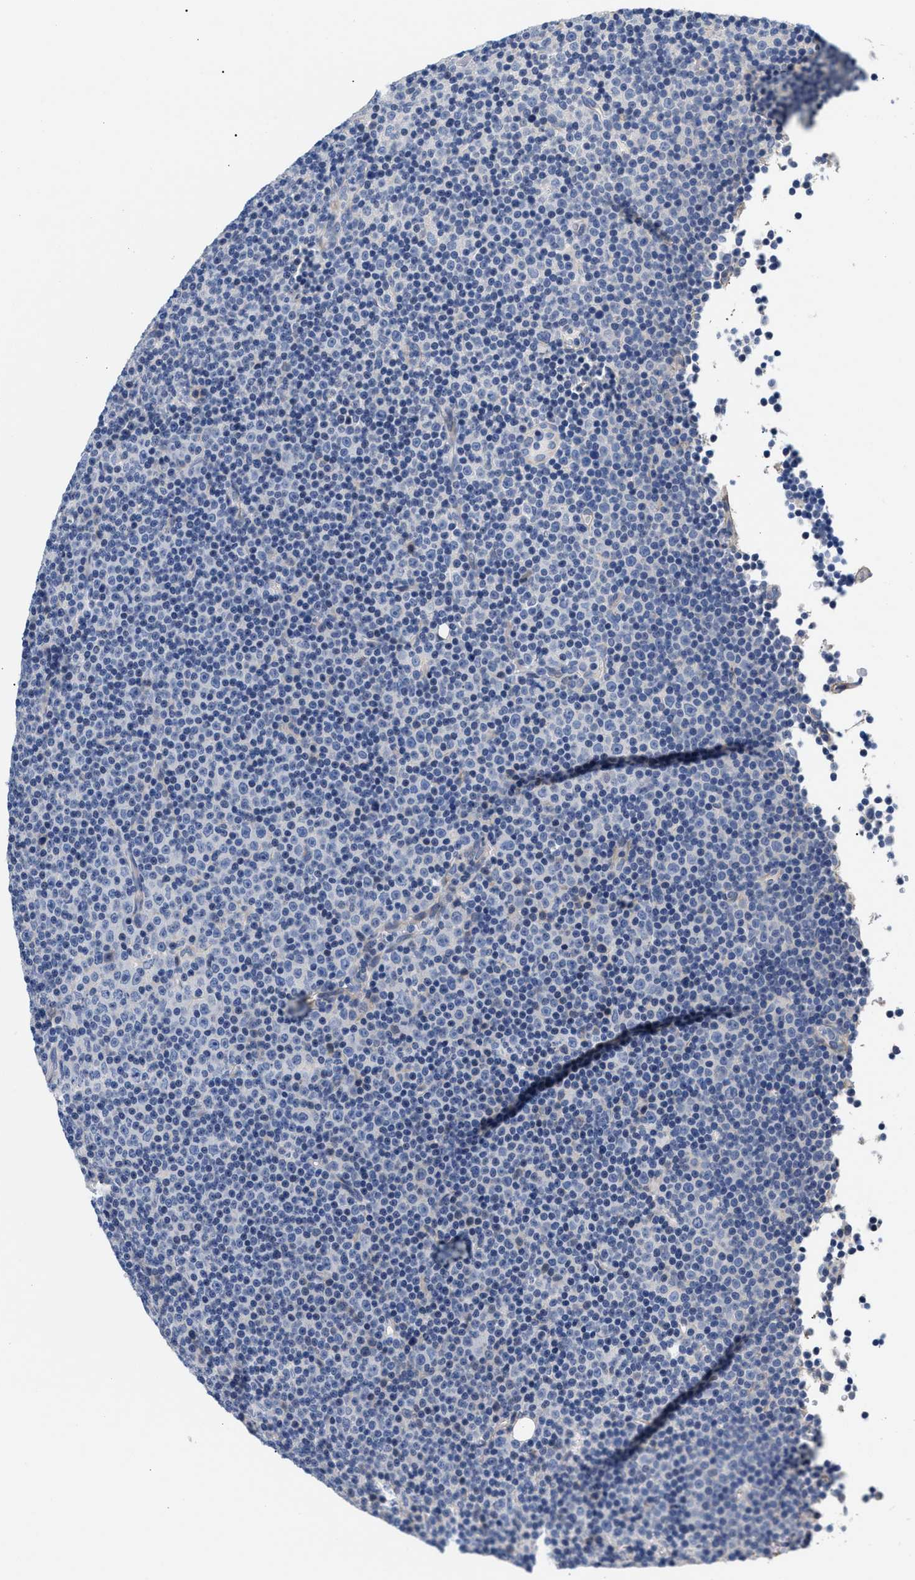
{"staining": {"intensity": "negative", "quantity": "none", "location": "none"}, "tissue": "lymphoma", "cell_type": "Tumor cells", "image_type": "cancer", "snomed": [{"axis": "morphology", "description": "Malignant lymphoma, non-Hodgkin's type, Low grade"}, {"axis": "topography", "description": "Lymph node"}], "caption": "Tumor cells show no significant protein positivity in lymphoma.", "gene": "ACTL7B", "patient": {"sex": "female", "age": 67}}